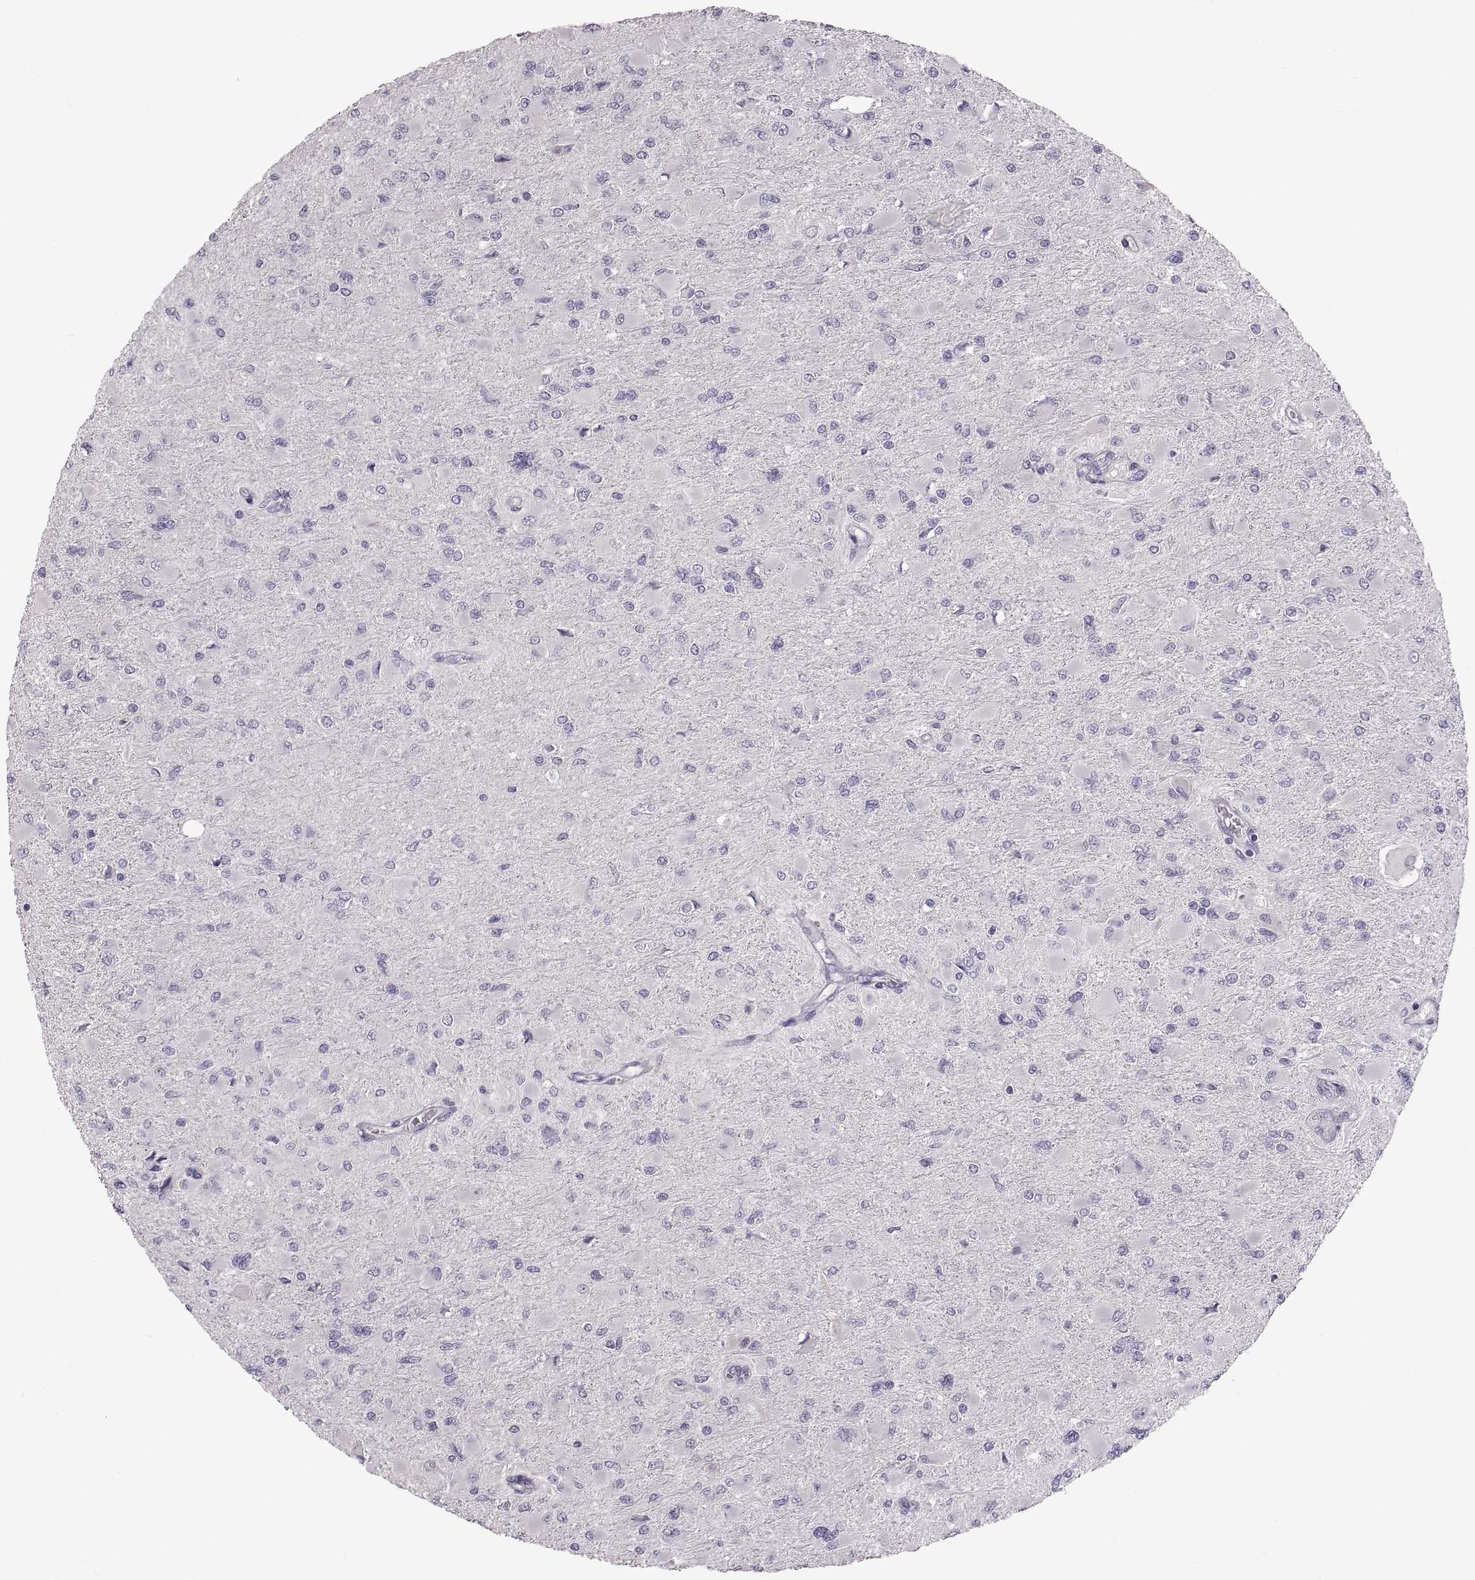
{"staining": {"intensity": "negative", "quantity": "none", "location": "none"}, "tissue": "glioma", "cell_type": "Tumor cells", "image_type": "cancer", "snomed": [{"axis": "morphology", "description": "Glioma, malignant, High grade"}, {"axis": "topography", "description": "Cerebral cortex"}], "caption": "High power microscopy micrograph of an immunohistochemistry (IHC) image of high-grade glioma (malignant), revealing no significant expression in tumor cells.", "gene": "WFDC8", "patient": {"sex": "female", "age": 36}}